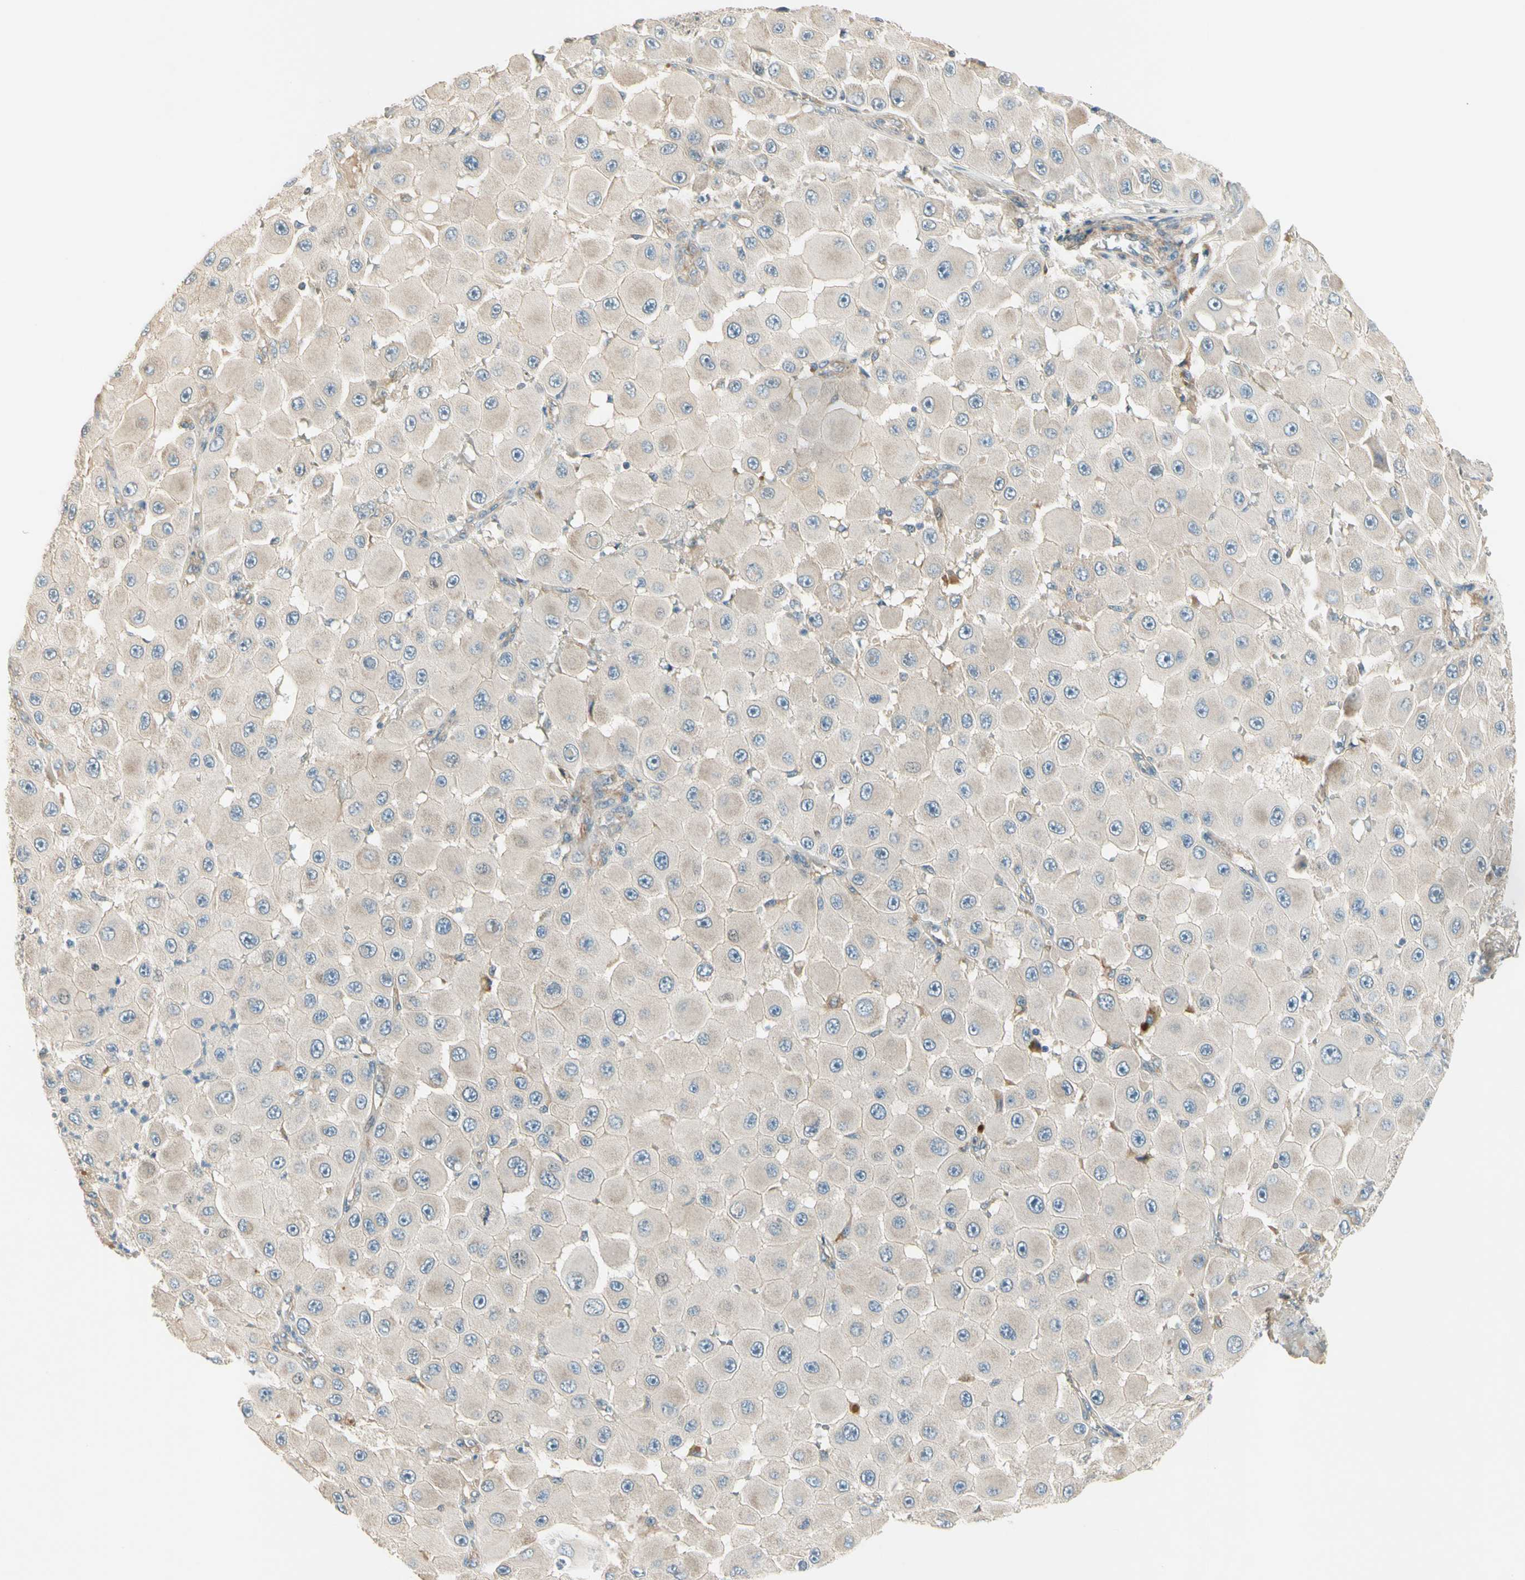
{"staining": {"intensity": "moderate", "quantity": "<25%", "location": "cytoplasmic/membranous"}, "tissue": "melanoma", "cell_type": "Tumor cells", "image_type": "cancer", "snomed": [{"axis": "morphology", "description": "Malignant melanoma, NOS"}, {"axis": "topography", "description": "Skin"}], "caption": "Melanoma tissue displays moderate cytoplasmic/membranous expression in approximately <25% of tumor cells, visualized by immunohistochemistry. The protein is stained brown, and the nuclei are stained in blue (DAB (3,3'-diaminobenzidine) IHC with brightfield microscopy, high magnification).", "gene": "ADGRA3", "patient": {"sex": "female", "age": 81}}